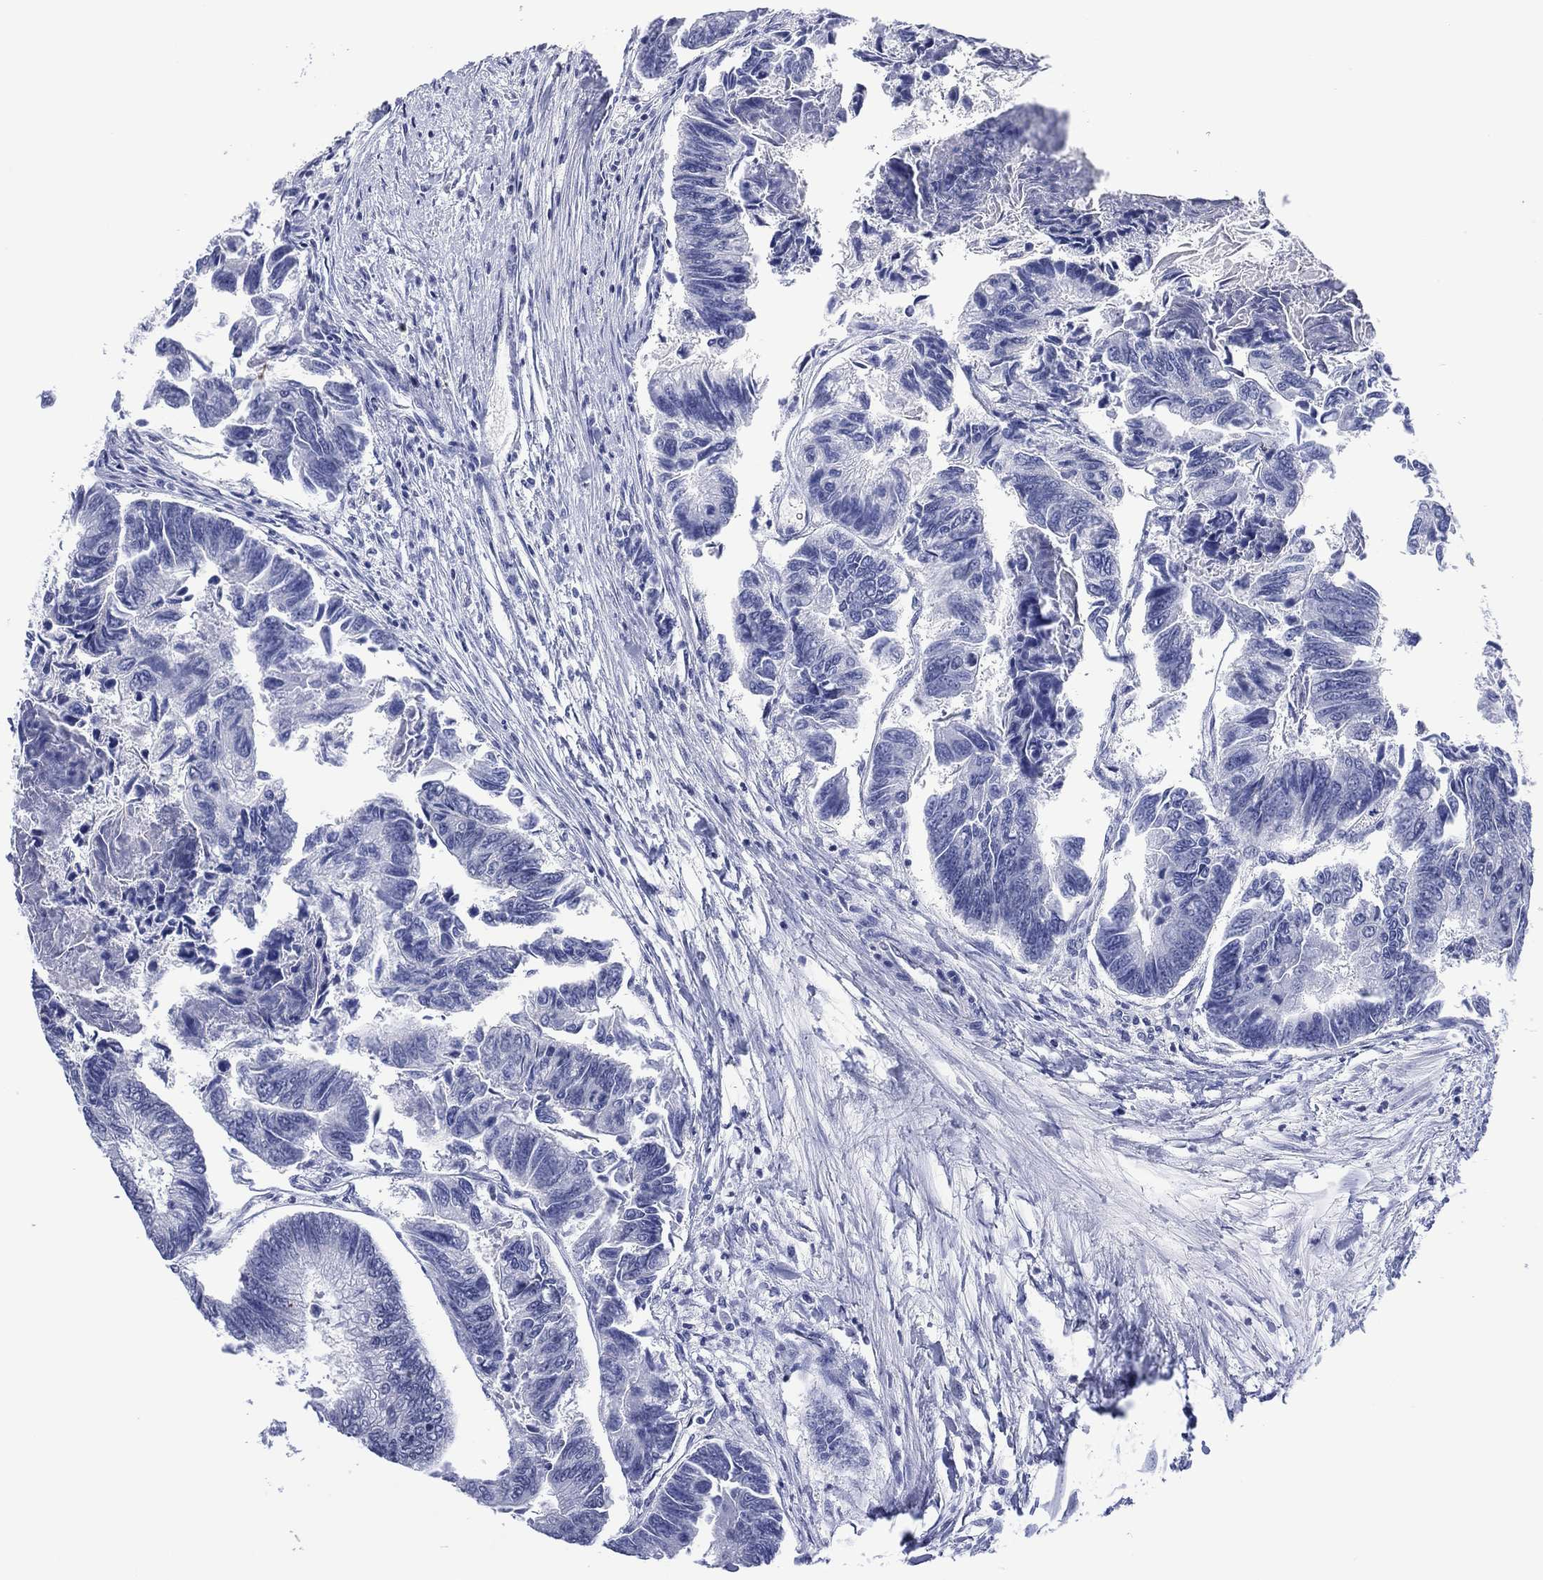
{"staining": {"intensity": "negative", "quantity": "none", "location": "none"}, "tissue": "colorectal cancer", "cell_type": "Tumor cells", "image_type": "cancer", "snomed": [{"axis": "morphology", "description": "Adenocarcinoma, NOS"}, {"axis": "topography", "description": "Colon"}], "caption": "High magnification brightfield microscopy of colorectal cancer stained with DAB (brown) and counterstained with hematoxylin (blue): tumor cells show no significant positivity. (IHC, brightfield microscopy, high magnification).", "gene": "UTF1", "patient": {"sex": "female", "age": 65}}